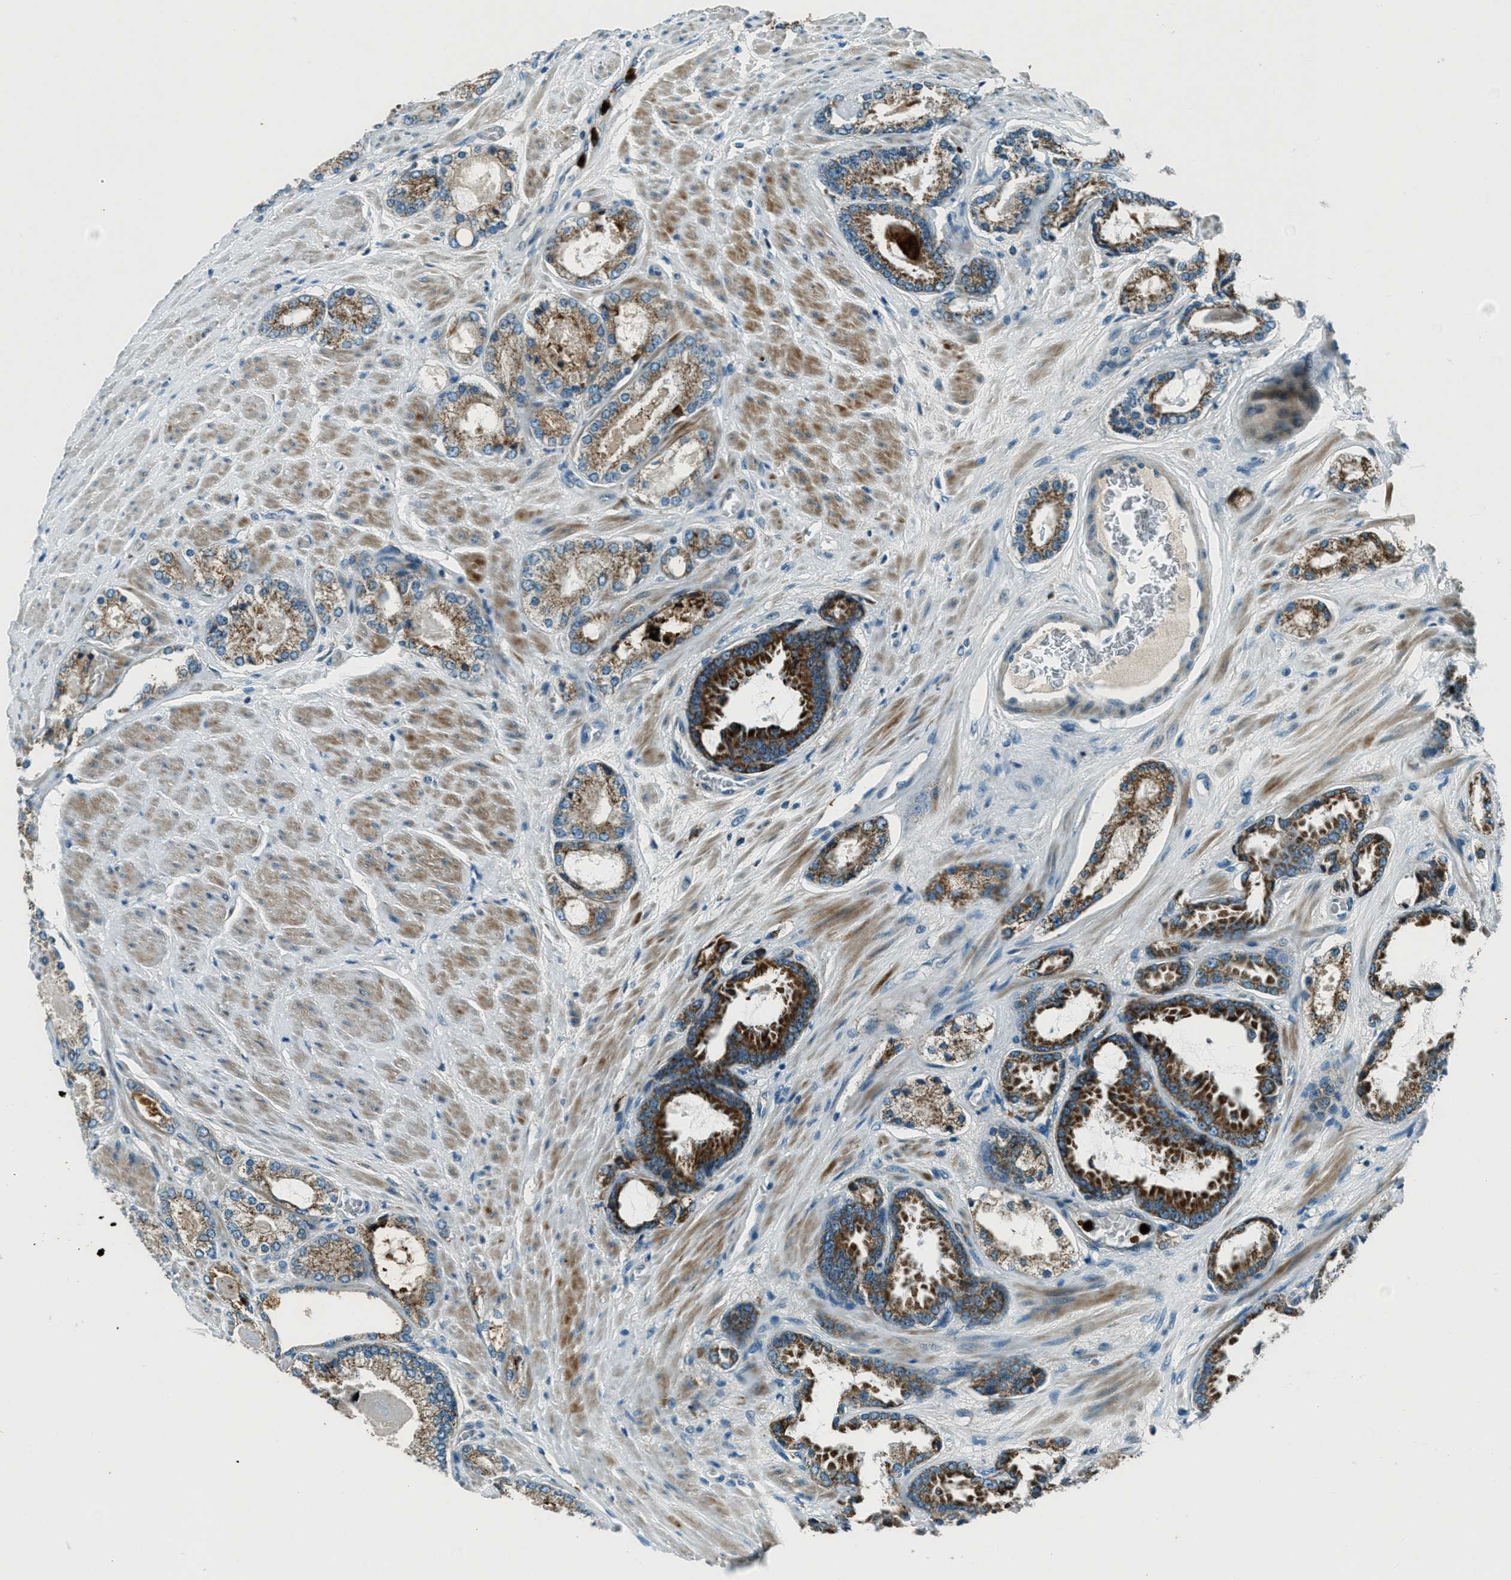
{"staining": {"intensity": "strong", "quantity": ">75%", "location": "cytoplasmic/membranous"}, "tissue": "prostate cancer", "cell_type": "Tumor cells", "image_type": "cancer", "snomed": [{"axis": "morphology", "description": "Adenocarcinoma, High grade"}, {"axis": "topography", "description": "Prostate"}], "caption": "Tumor cells exhibit high levels of strong cytoplasmic/membranous expression in approximately >75% of cells in prostate high-grade adenocarcinoma.", "gene": "FAR1", "patient": {"sex": "male", "age": 65}}